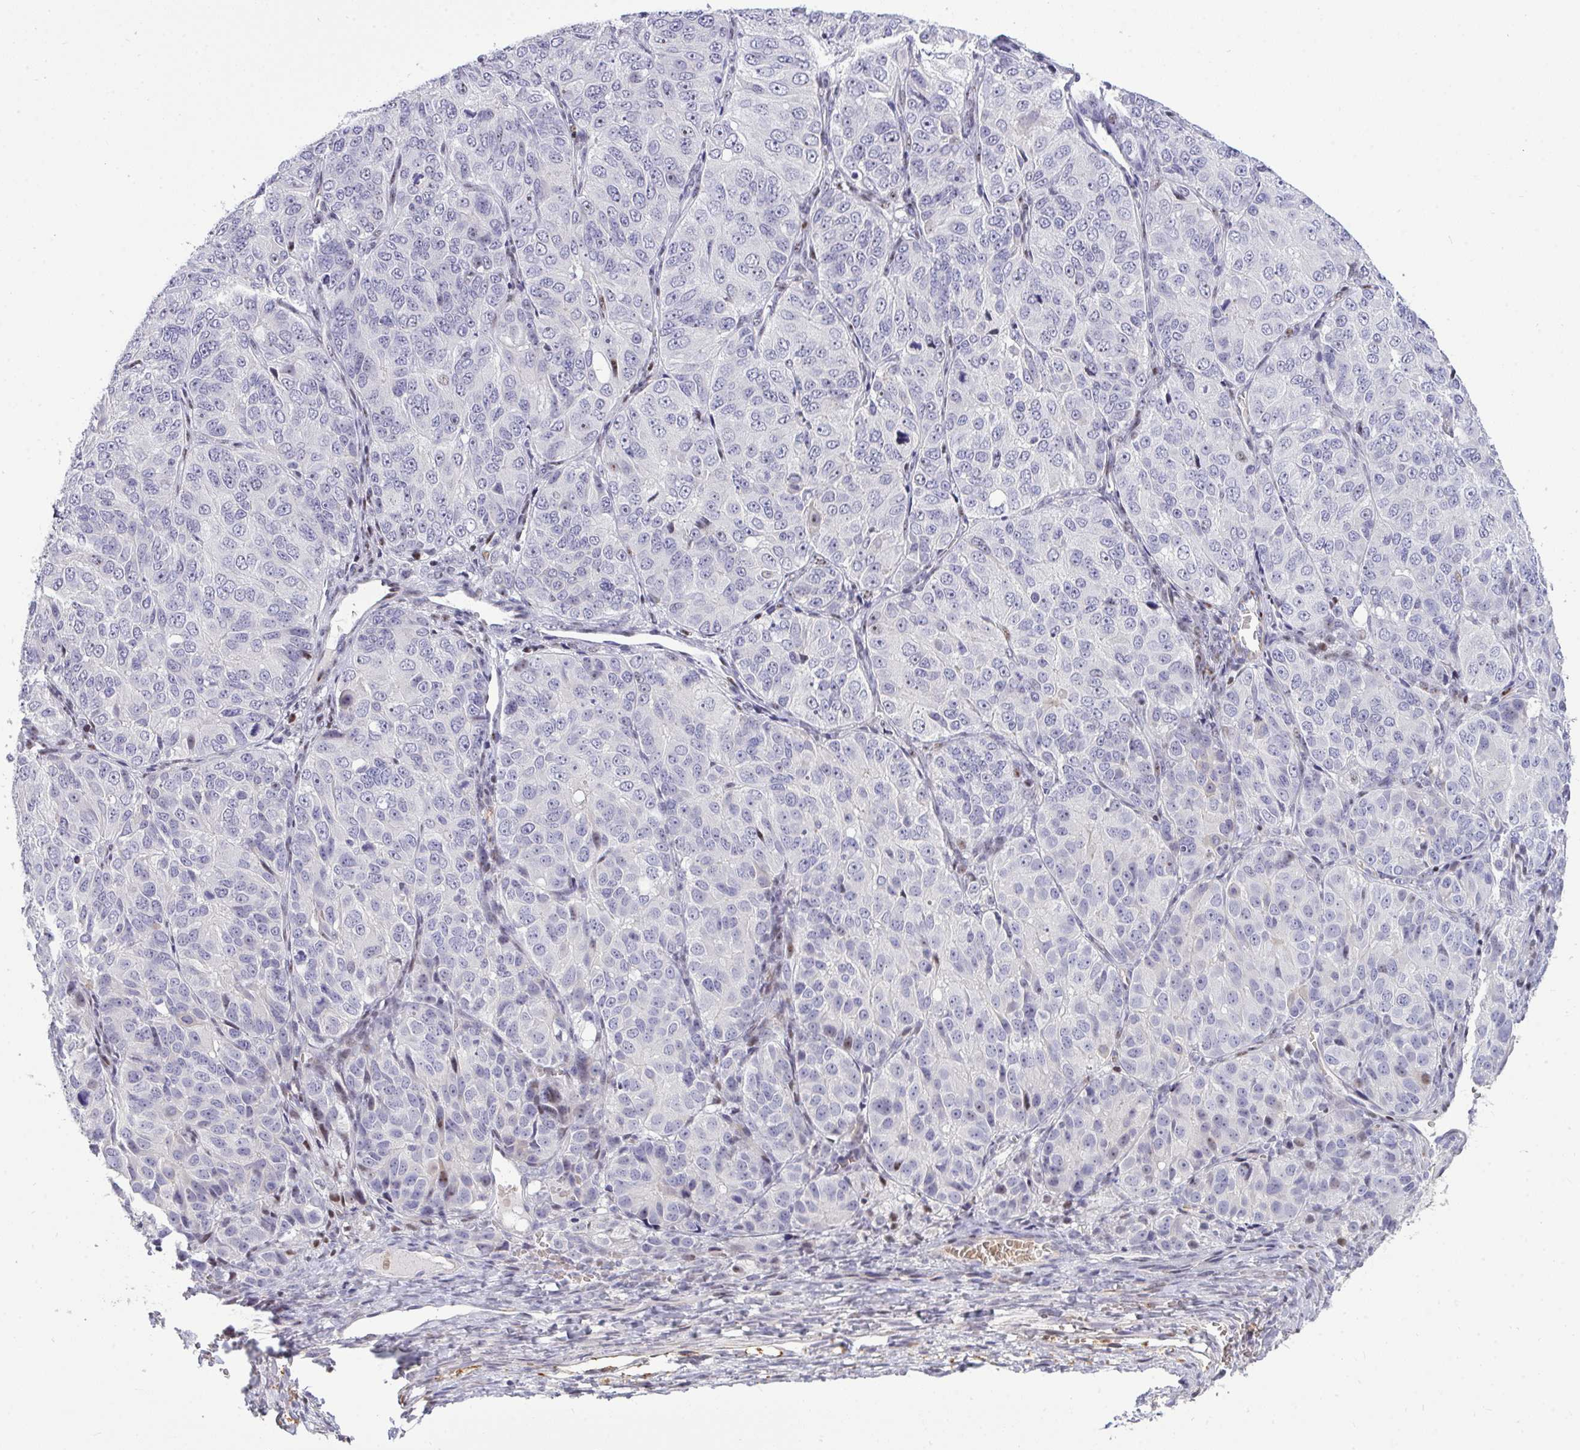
{"staining": {"intensity": "moderate", "quantity": "<25%", "location": "nuclear"}, "tissue": "ovarian cancer", "cell_type": "Tumor cells", "image_type": "cancer", "snomed": [{"axis": "morphology", "description": "Carcinoma, endometroid"}, {"axis": "topography", "description": "Ovary"}], "caption": "Human endometroid carcinoma (ovarian) stained for a protein (brown) exhibits moderate nuclear positive expression in about <25% of tumor cells.", "gene": "PLPPR3", "patient": {"sex": "female", "age": 51}}